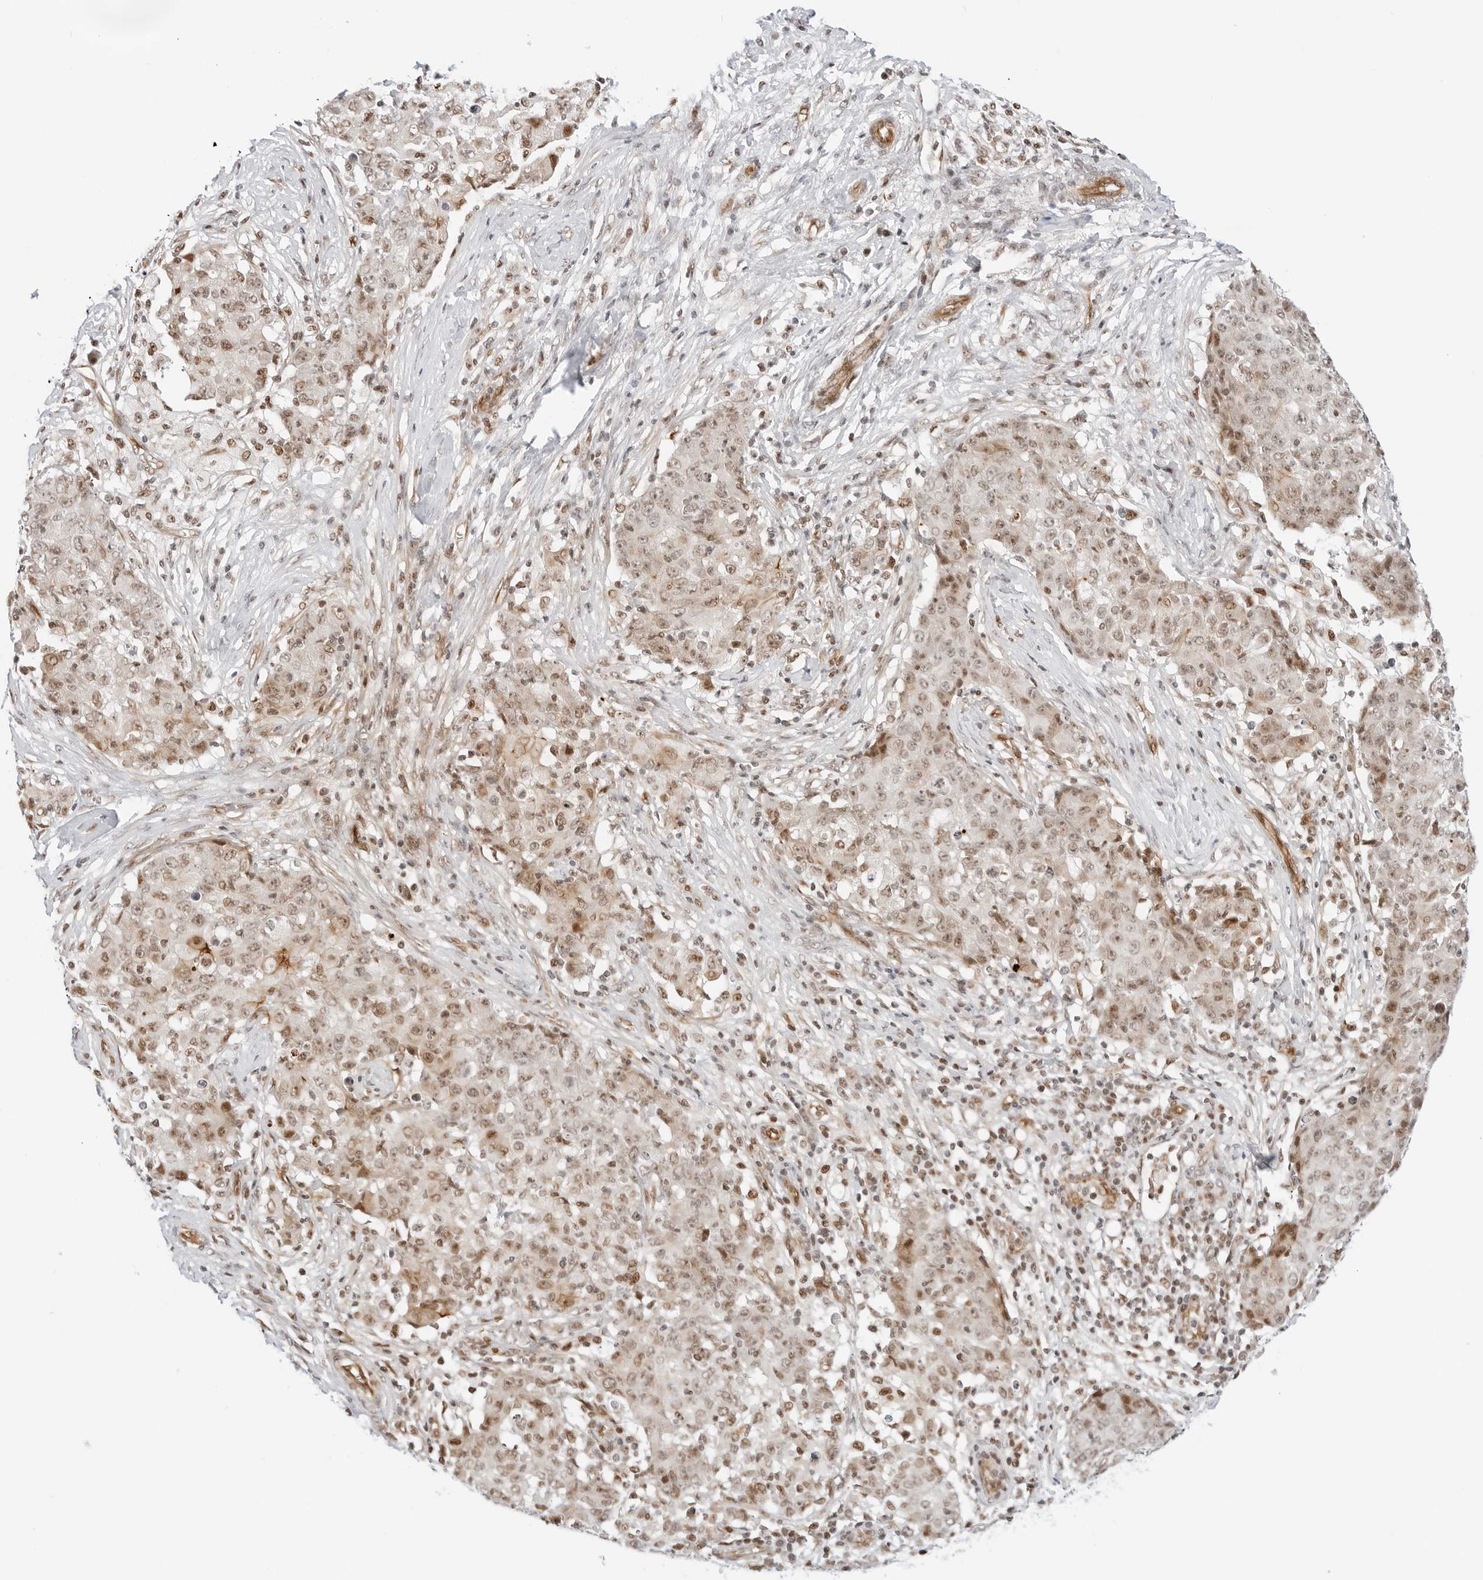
{"staining": {"intensity": "moderate", "quantity": ">75%", "location": "nuclear"}, "tissue": "ovarian cancer", "cell_type": "Tumor cells", "image_type": "cancer", "snomed": [{"axis": "morphology", "description": "Carcinoma, endometroid"}, {"axis": "topography", "description": "Ovary"}], "caption": "Immunohistochemistry (IHC) micrograph of neoplastic tissue: human ovarian cancer (endometroid carcinoma) stained using immunohistochemistry (IHC) exhibits medium levels of moderate protein expression localized specifically in the nuclear of tumor cells, appearing as a nuclear brown color.", "gene": "ZNF613", "patient": {"sex": "female", "age": 42}}